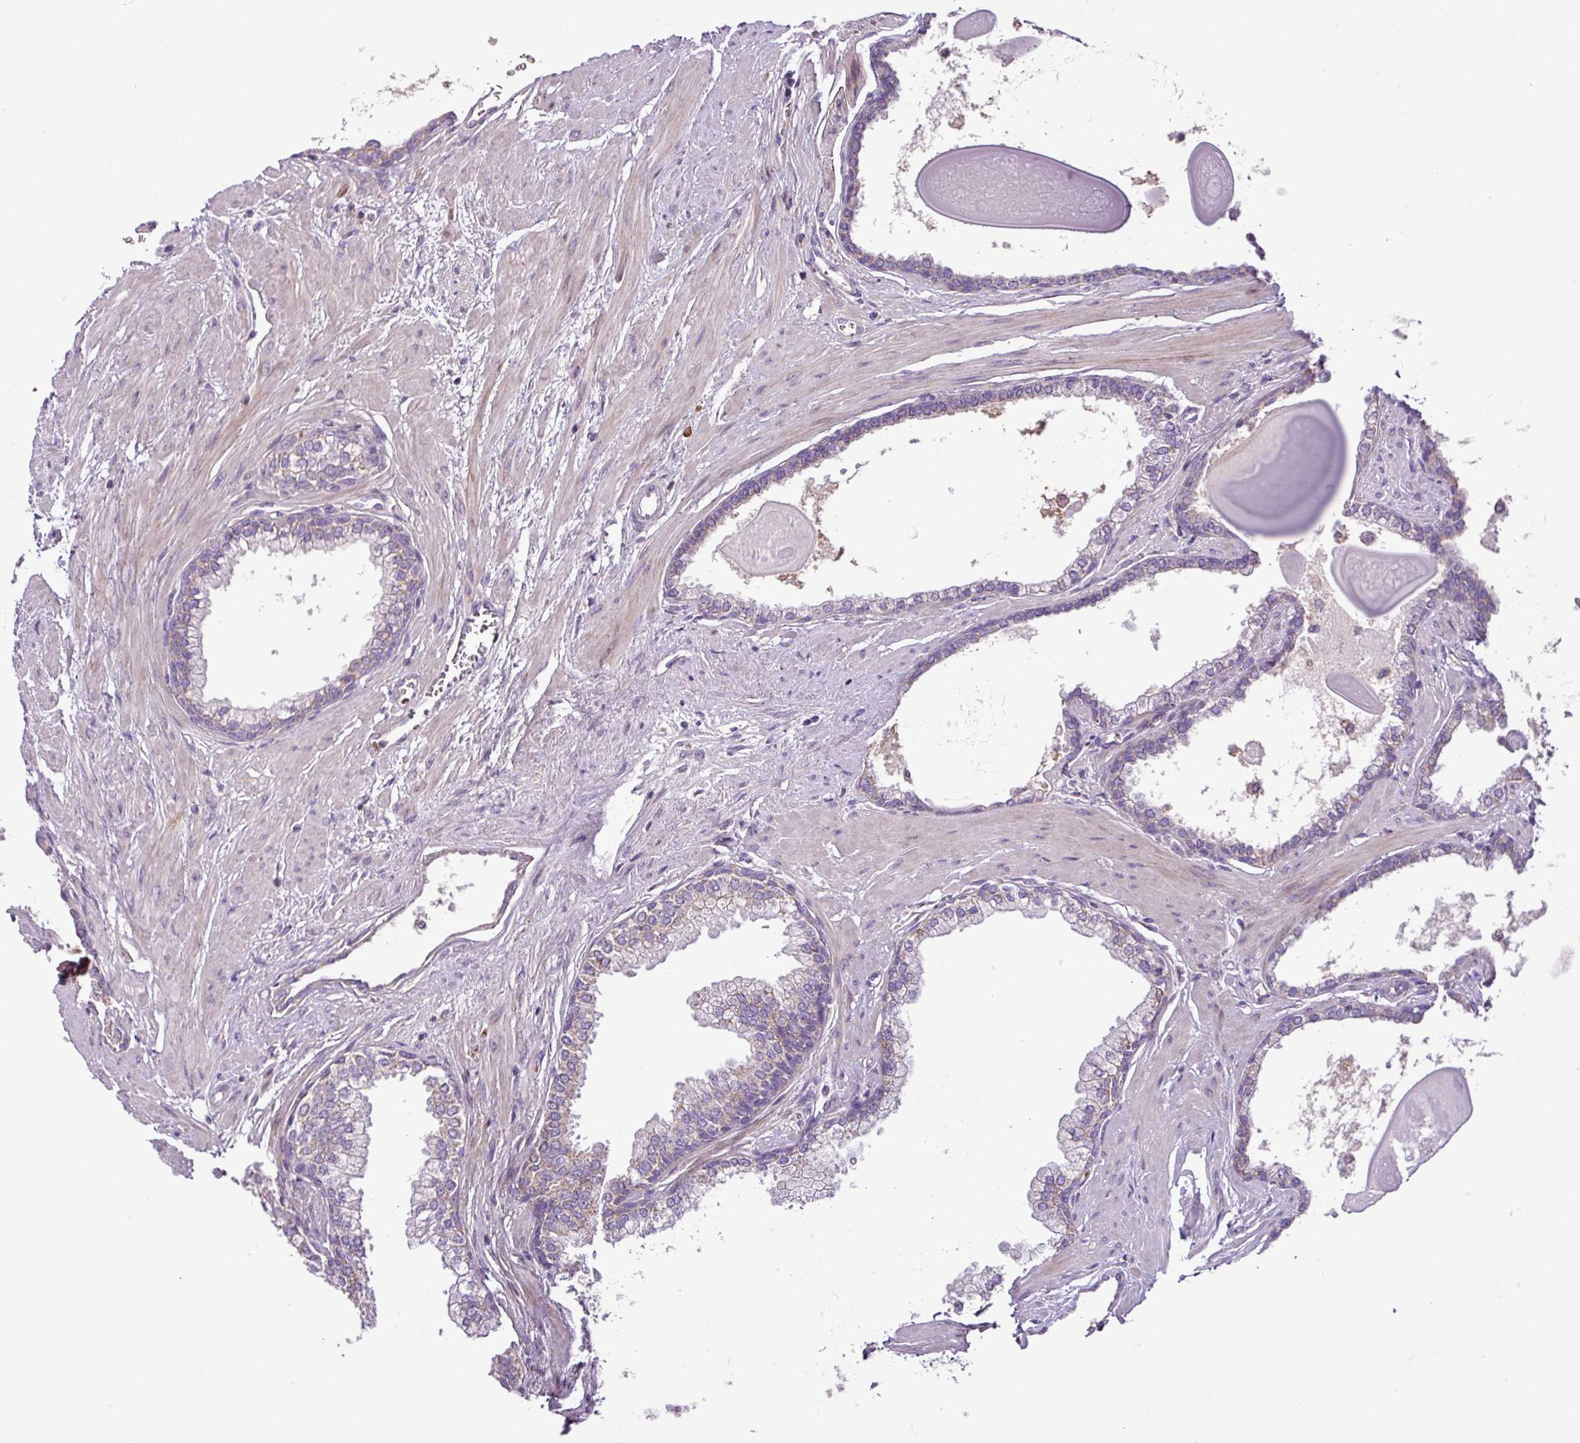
{"staining": {"intensity": "weak", "quantity": "<25%", "location": "cytoplasmic/membranous"}, "tissue": "prostate", "cell_type": "Glandular cells", "image_type": "normal", "snomed": [{"axis": "morphology", "description": "Normal tissue, NOS"}, {"axis": "topography", "description": "Prostate"}], "caption": "Photomicrograph shows no significant protein expression in glandular cells of unremarkable prostate. (DAB IHC visualized using brightfield microscopy, high magnification).", "gene": "FAM183A", "patient": {"sex": "male", "age": 57}}